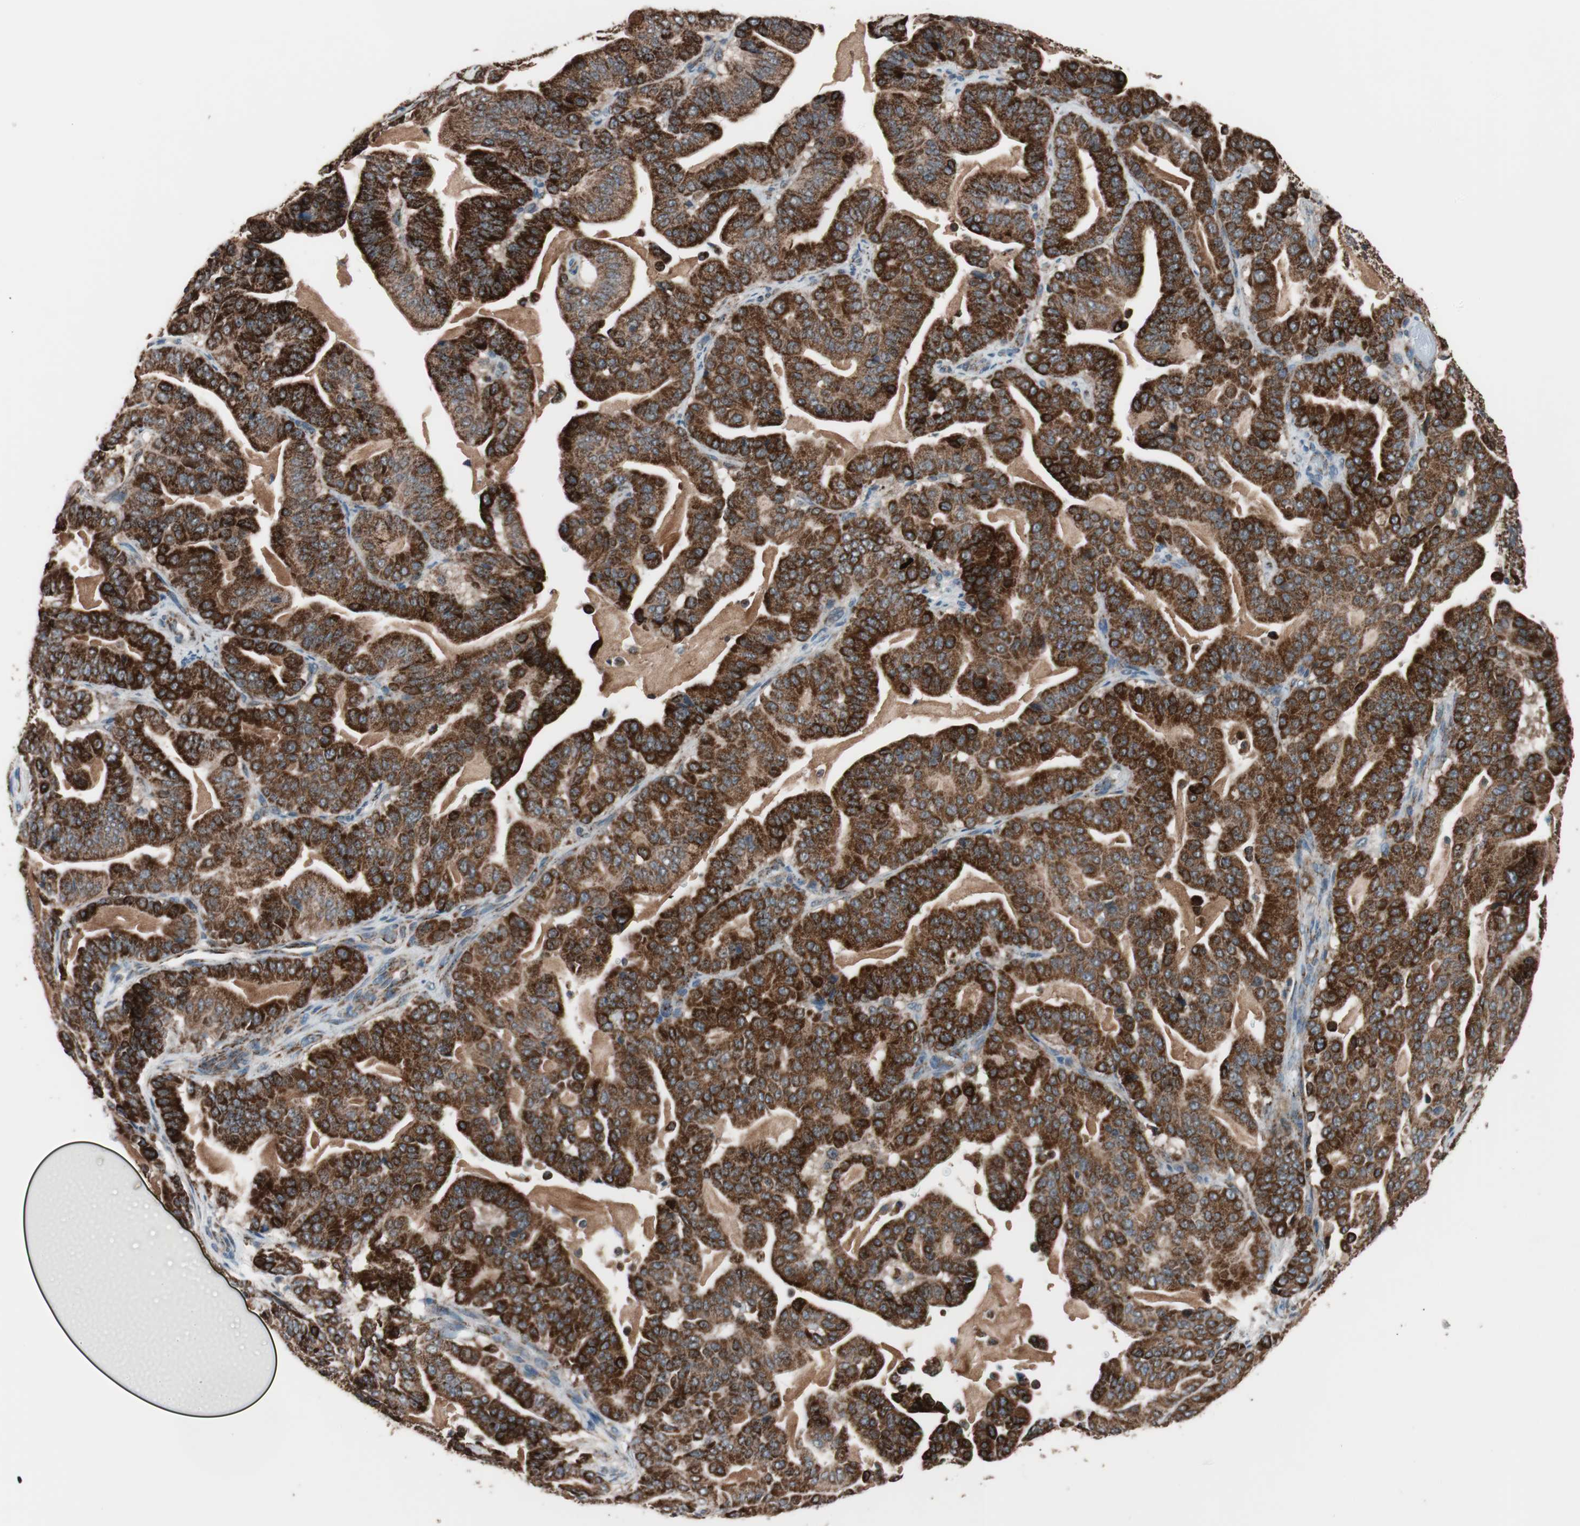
{"staining": {"intensity": "strong", "quantity": ">75%", "location": "cytoplasmic/membranous"}, "tissue": "pancreatic cancer", "cell_type": "Tumor cells", "image_type": "cancer", "snomed": [{"axis": "morphology", "description": "Adenocarcinoma, NOS"}, {"axis": "topography", "description": "Pancreas"}], "caption": "Pancreatic cancer tissue displays strong cytoplasmic/membranous staining in approximately >75% of tumor cells", "gene": "PITRM1", "patient": {"sex": "male", "age": 63}}